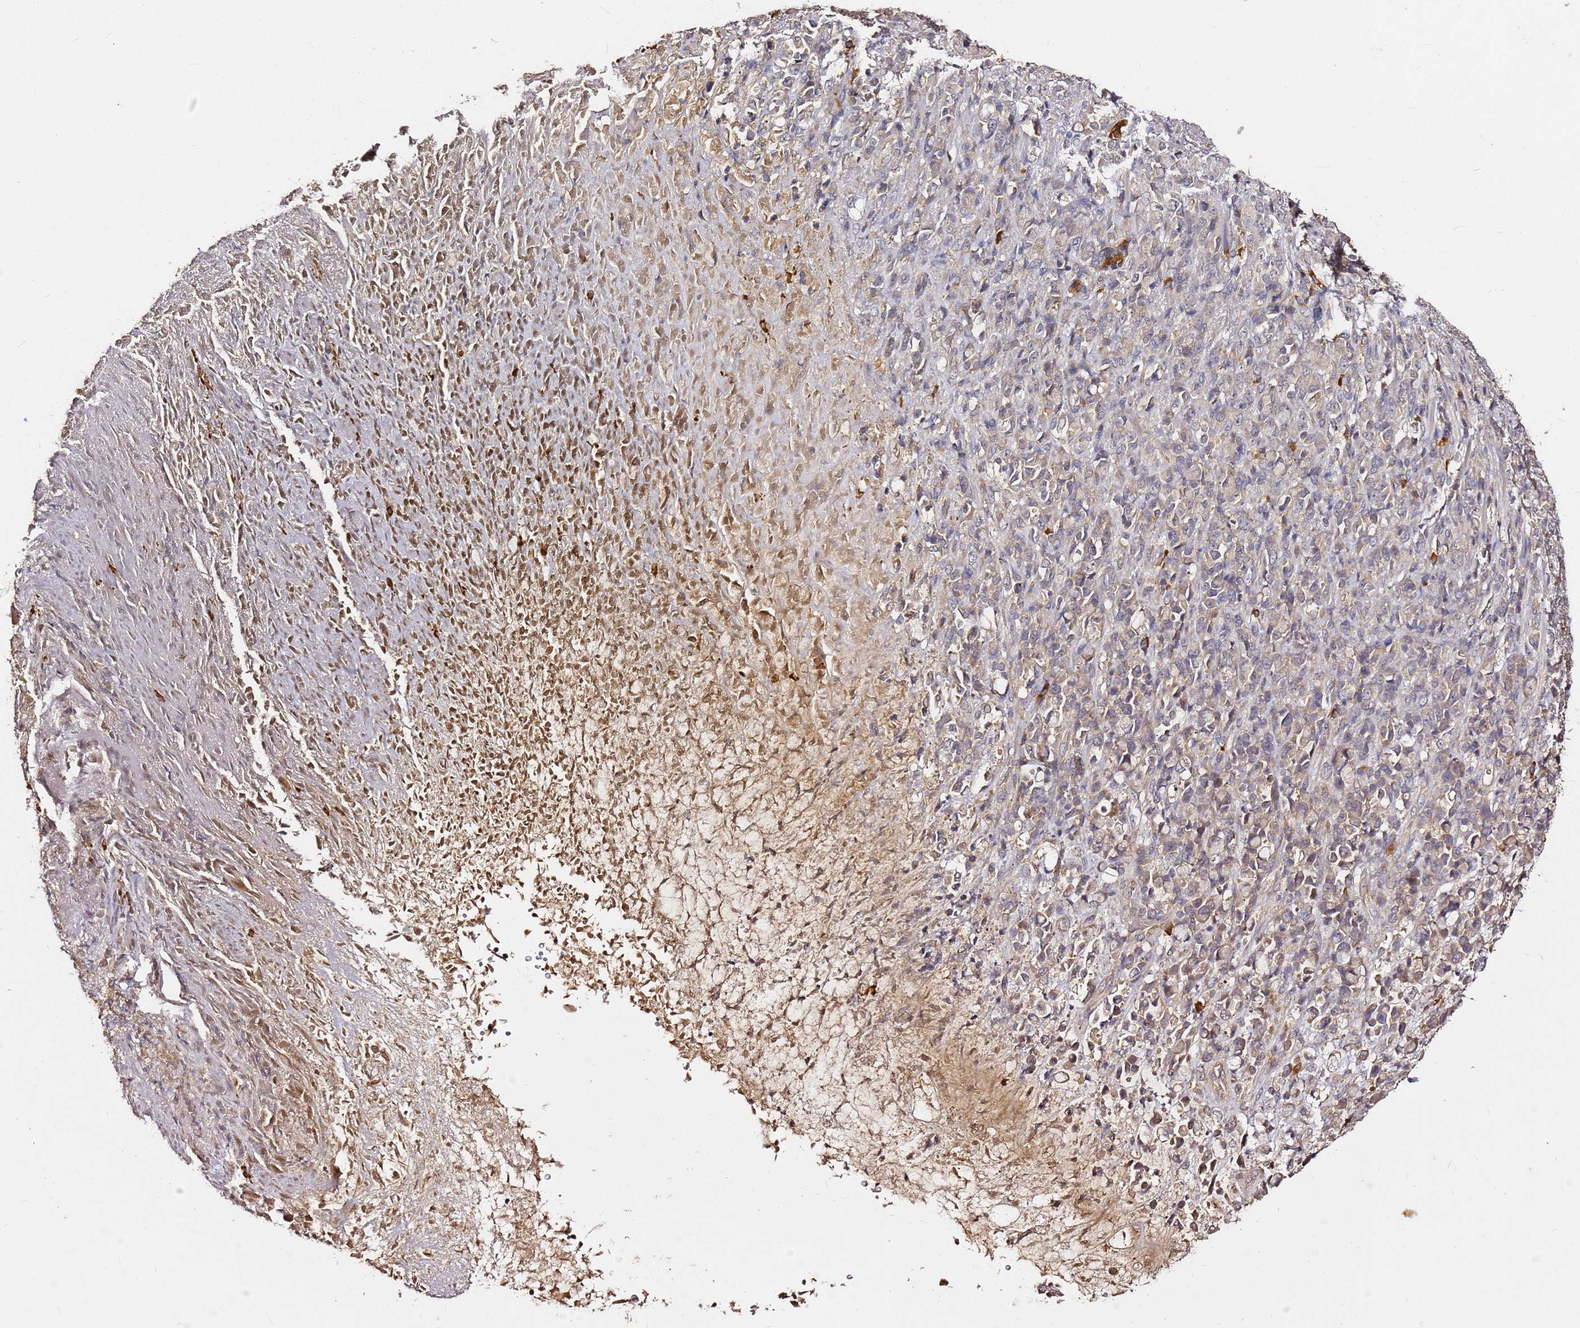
{"staining": {"intensity": "weak", "quantity": "25%-75%", "location": "cytoplasmic/membranous"}, "tissue": "stomach cancer", "cell_type": "Tumor cells", "image_type": "cancer", "snomed": [{"axis": "morphology", "description": "Normal tissue, NOS"}, {"axis": "morphology", "description": "Adenocarcinoma, NOS"}, {"axis": "topography", "description": "Stomach"}], "caption": "An immunohistochemistry (IHC) micrograph of tumor tissue is shown. Protein staining in brown highlights weak cytoplasmic/membranous positivity in adenocarcinoma (stomach) within tumor cells.", "gene": "C6orf136", "patient": {"sex": "female", "age": 79}}